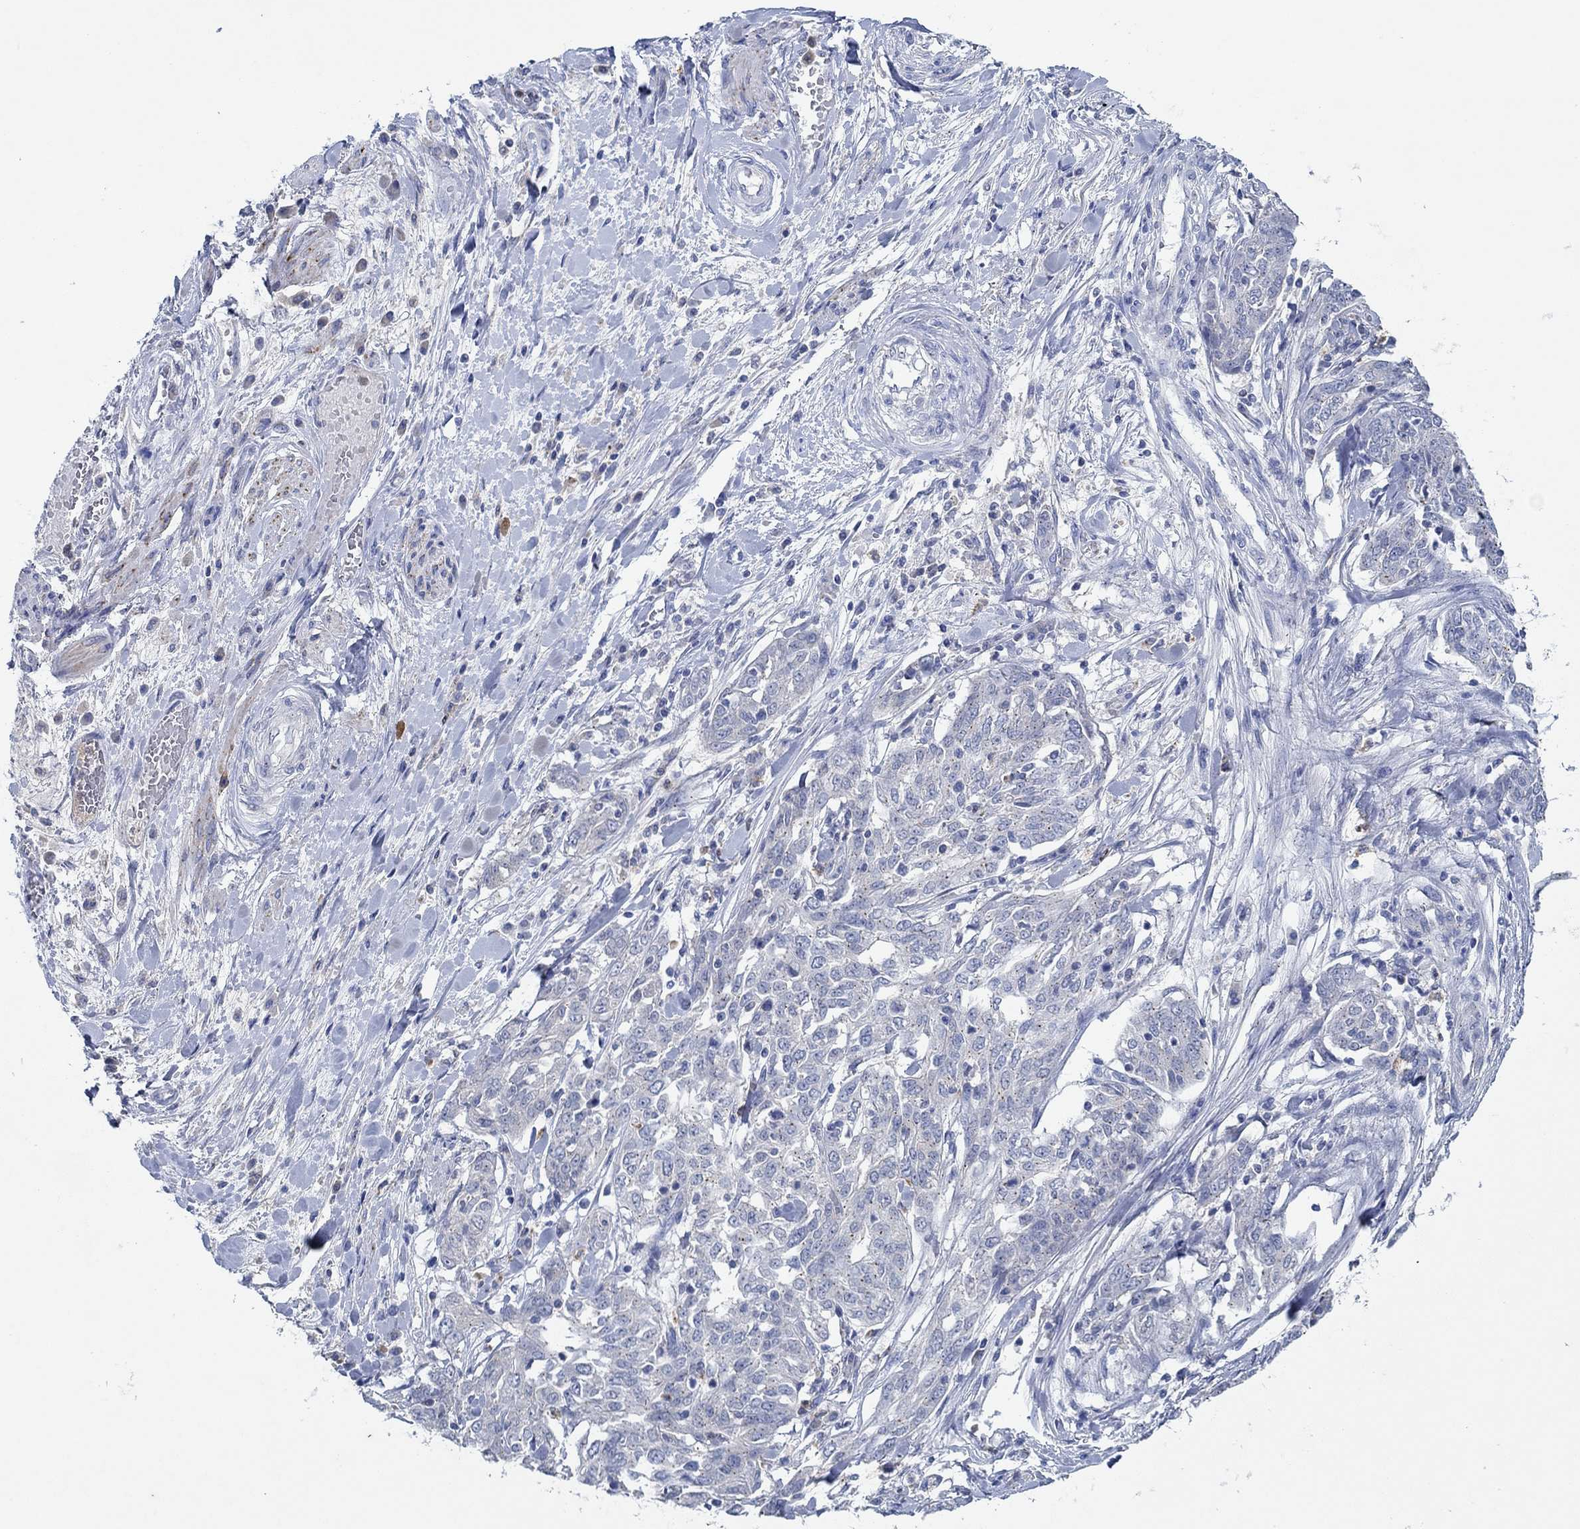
{"staining": {"intensity": "weak", "quantity": "<25%", "location": "cytoplasmic/membranous"}, "tissue": "ovarian cancer", "cell_type": "Tumor cells", "image_type": "cancer", "snomed": [{"axis": "morphology", "description": "Cystadenocarcinoma, serous, NOS"}, {"axis": "topography", "description": "Ovary"}], "caption": "A photomicrograph of ovarian serous cystadenocarcinoma stained for a protein demonstrates no brown staining in tumor cells.", "gene": "CPM", "patient": {"sex": "female", "age": 67}}